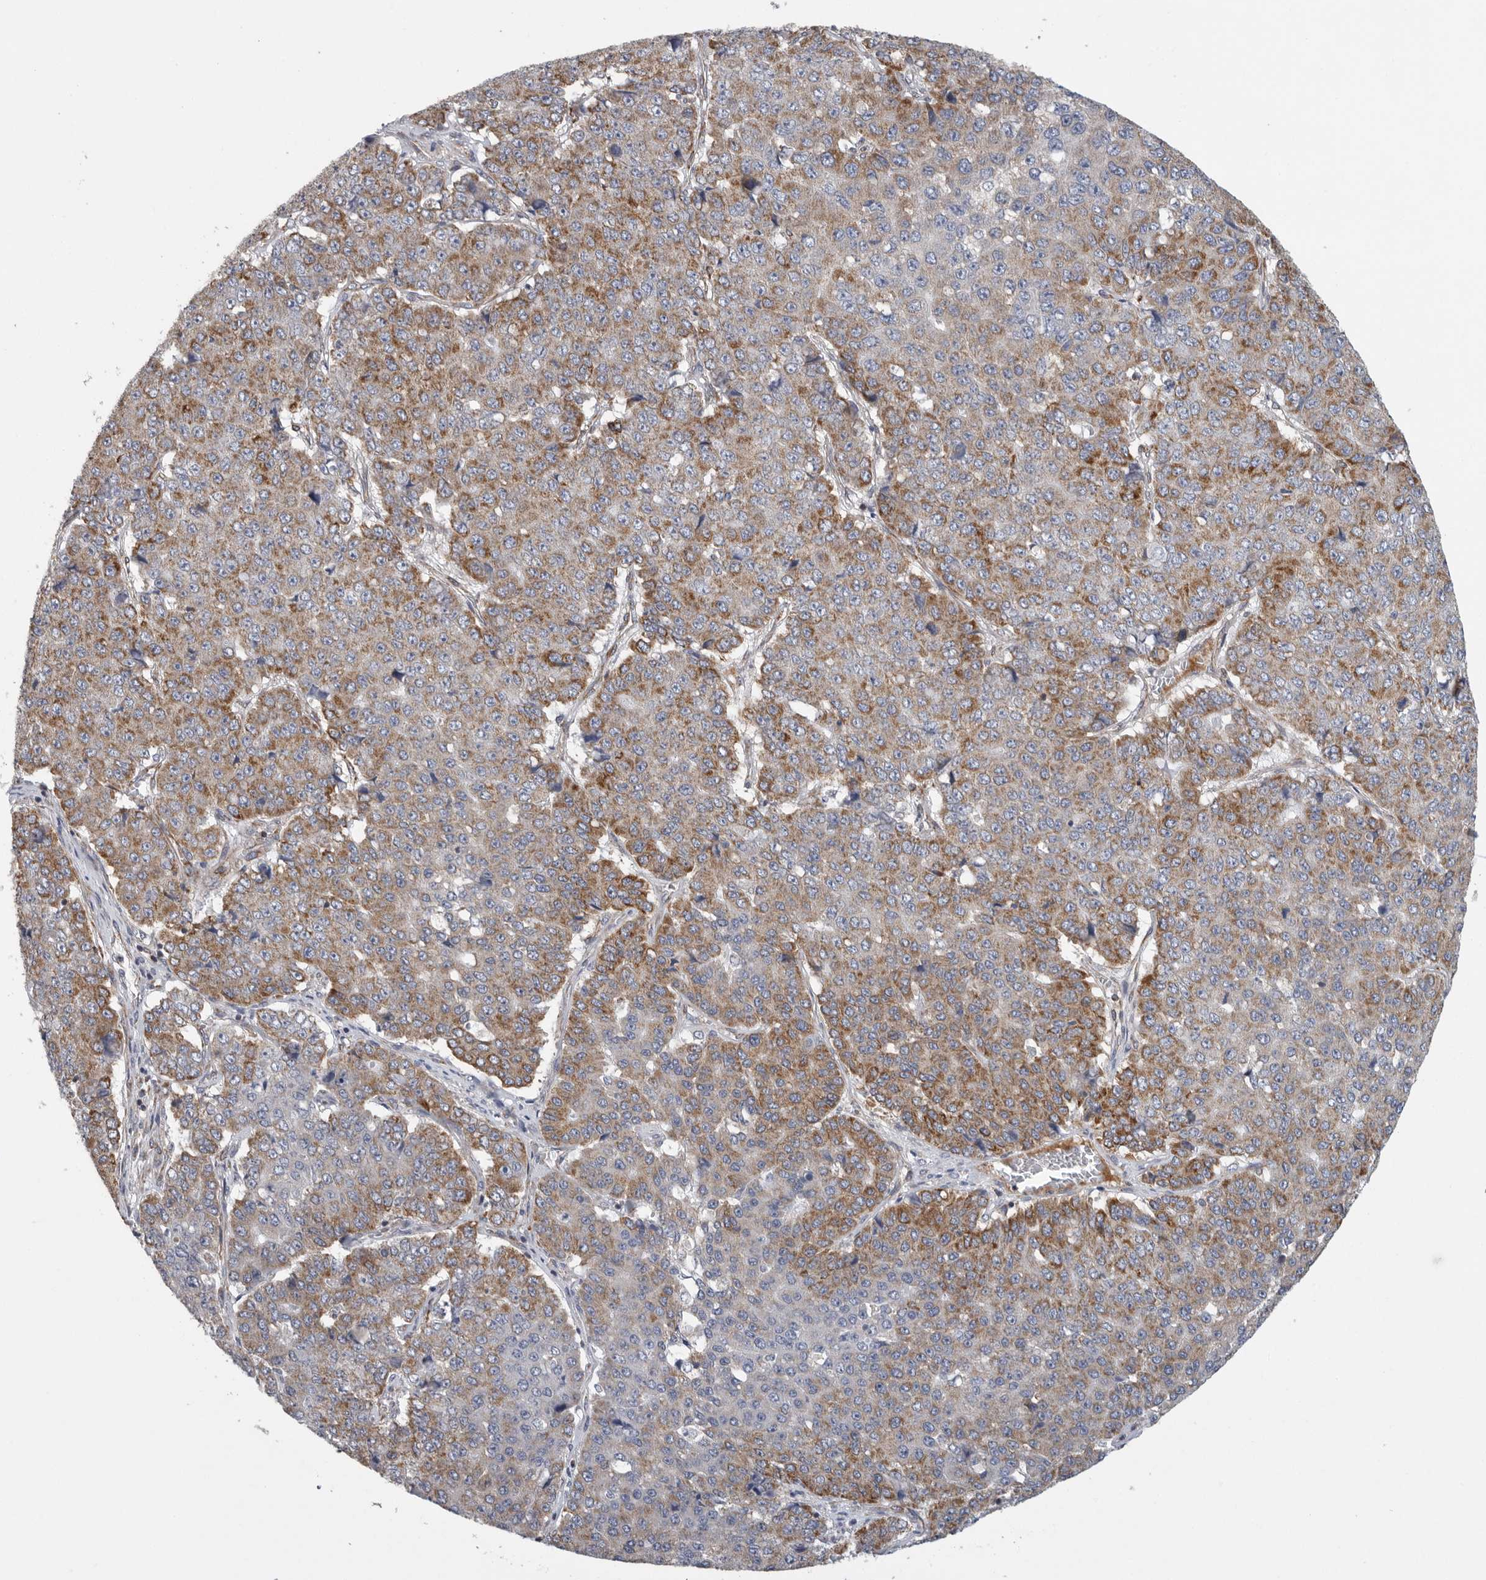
{"staining": {"intensity": "moderate", "quantity": "25%-75%", "location": "cytoplasmic/membranous"}, "tissue": "pancreatic cancer", "cell_type": "Tumor cells", "image_type": "cancer", "snomed": [{"axis": "morphology", "description": "Adenocarcinoma, NOS"}, {"axis": "topography", "description": "Pancreas"}], "caption": "A high-resolution image shows immunohistochemistry staining of pancreatic cancer, which demonstrates moderate cytoplasmic/membranous expression in approximately 25%-75% of tumor cells.", "gene": "FKBP8", "patient": {"sex": "male", "age": 50}}